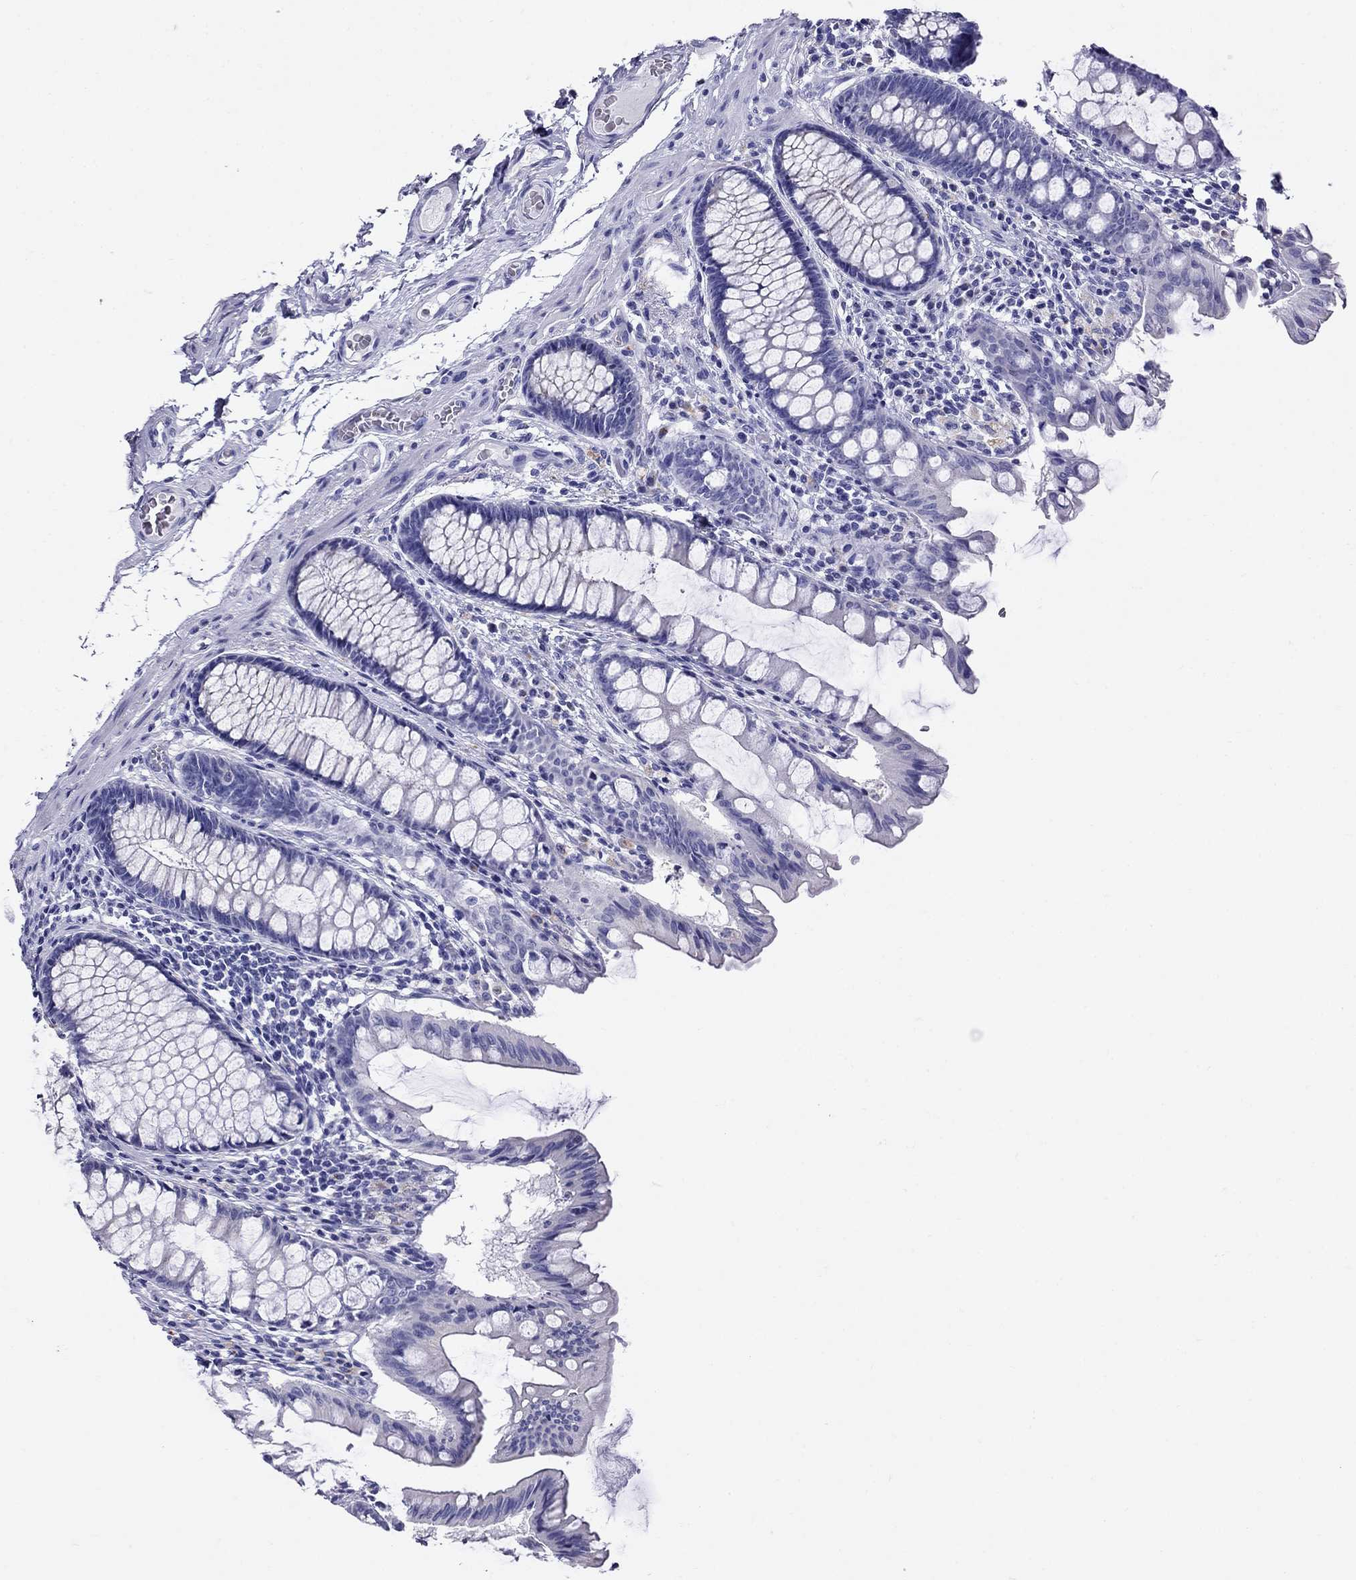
{"staining": {"intensity": "negative", "quantity": "none", "location": "none"}, "tissue": "colon", "cell_type": "Endothelial cells", "image_type": "normal", "snomed": [{"axis": "morphology", "description": "Normal tissue, NOS"}, {"axis": "topography", "description": "Colon"}], "caption": "IHC image of normal colon stained for a protein (brown), which reveals no positivity in endothelial cells.", "gene": "MC5R", "patient": {"sex": "female", "age": 65}}